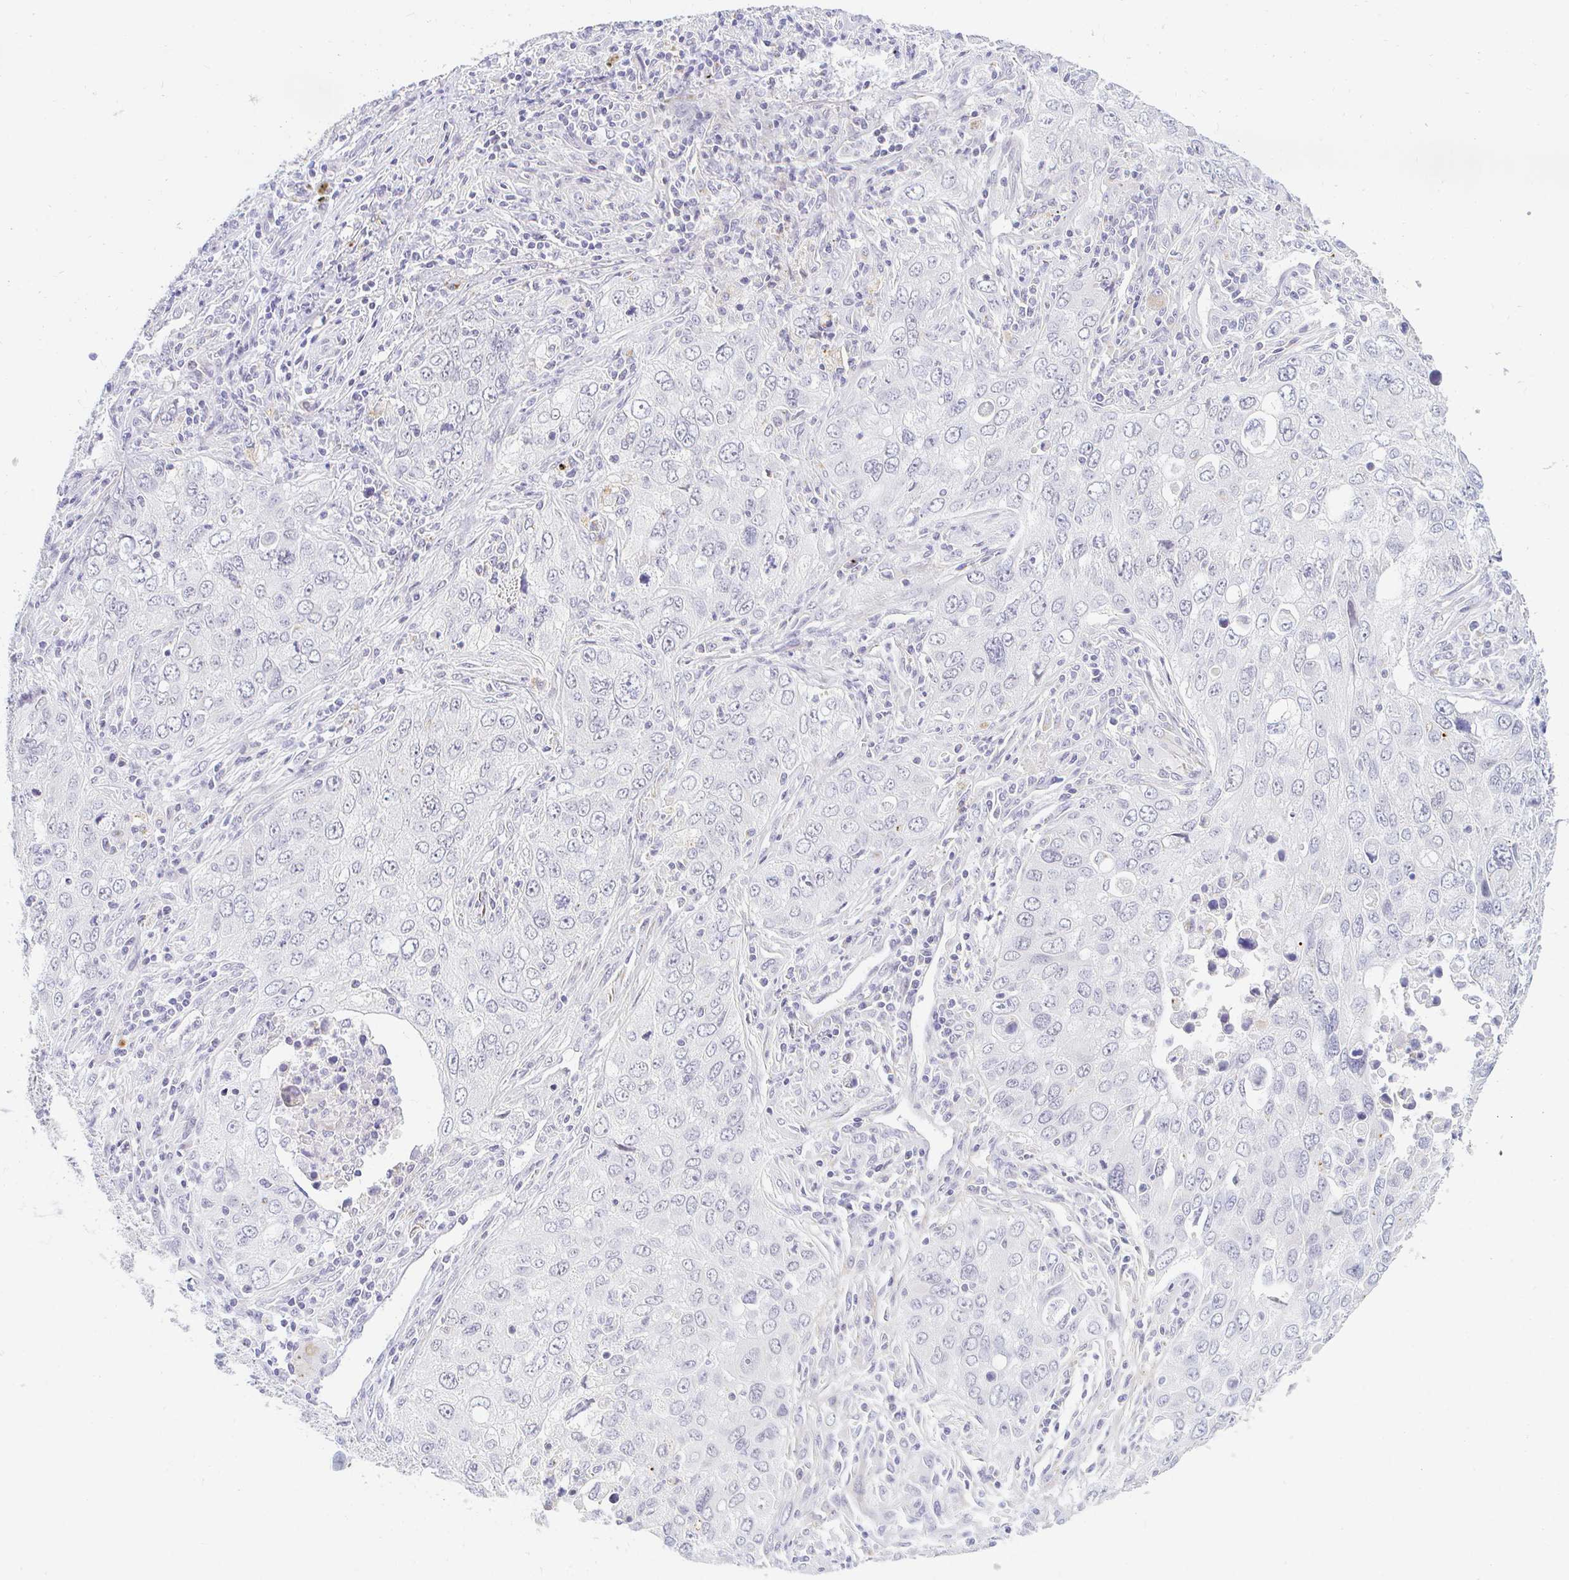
{"staining": {"intensity": "negative", "quantity": "none", "location": "none"}, "tissue": "lung cancer", "cell_type": "Tumor cells", "image_type": "cancer", "snomed": [{"axis": "morphology", "description": "Adenocarcinoma, NOS"}, {"axis": "morphology", "description": "Adenocarcinoma, metastatic, NOS"}, {"axis": "topography", "description": "Lymph node"}, {"axis": "topography", "description": "Lung"}], "caption": "Immunohistochemistry histopathology image of neoplastic tissue: lung adenocarcinoma stained with DAB (3,3'-diaminobenzidine) shows no significant protein expression in tumor cells.", "gene": "OR51D1", "patient": {"sex": "female", "age": 42}}